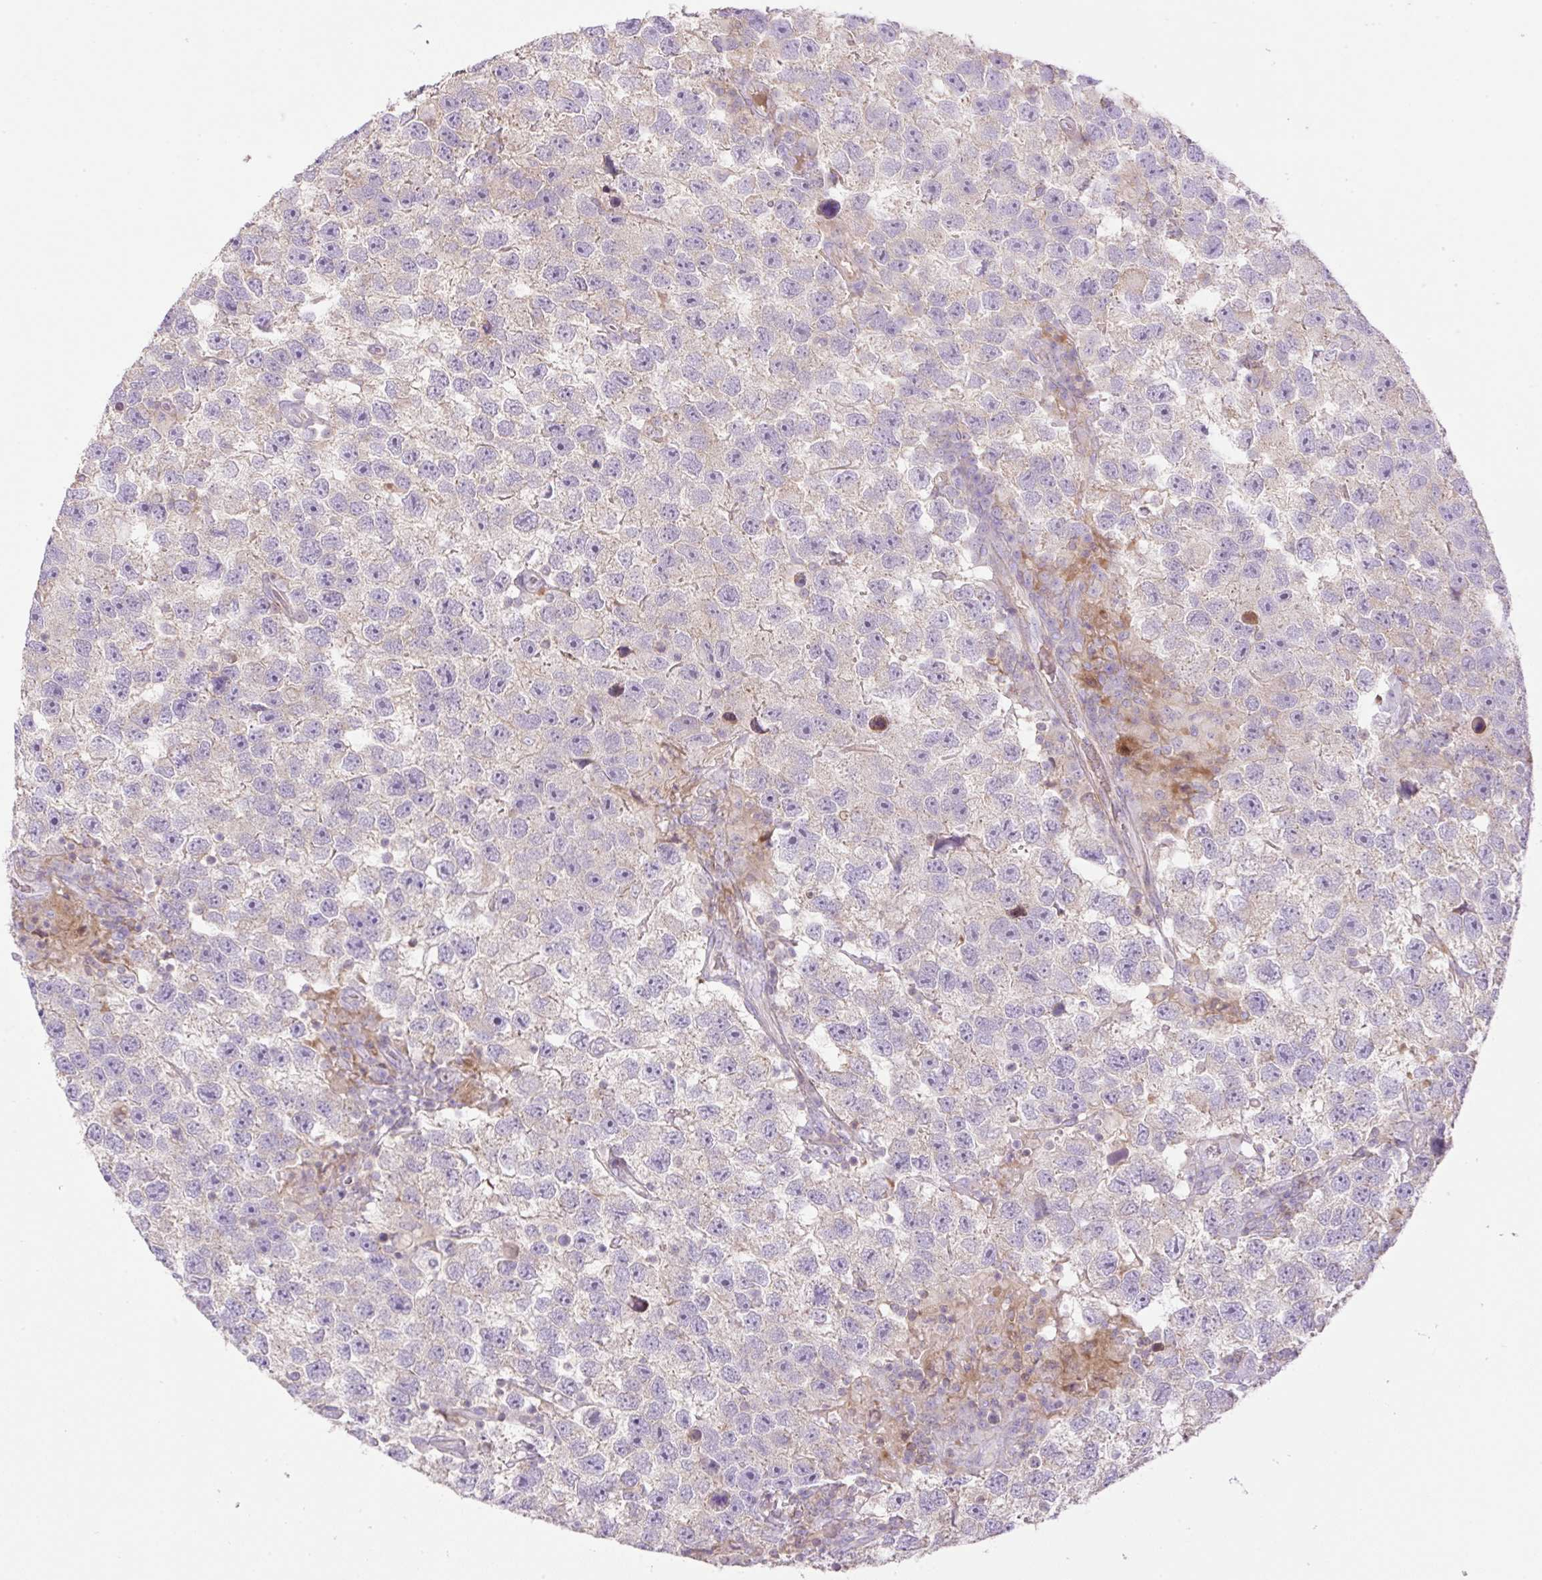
{"staining": {"intensity": "negative", "quantity": "none", "location": "none"}, "tissue": "testis cancer", "cell_type": "Tumor cells", "image_type": "cancer", "snomed": [{"axis": "morphology", "description": "Seminoma, NOS"}, {"axis": "topography", "description": "Testis"}], "caption": "IHC image of testis cancer (seminoma) stained for a protein (brown), which shows no expression in tumor cells.", "gene": "VPS25", "patient": {"sex": "male", "age": 26}}